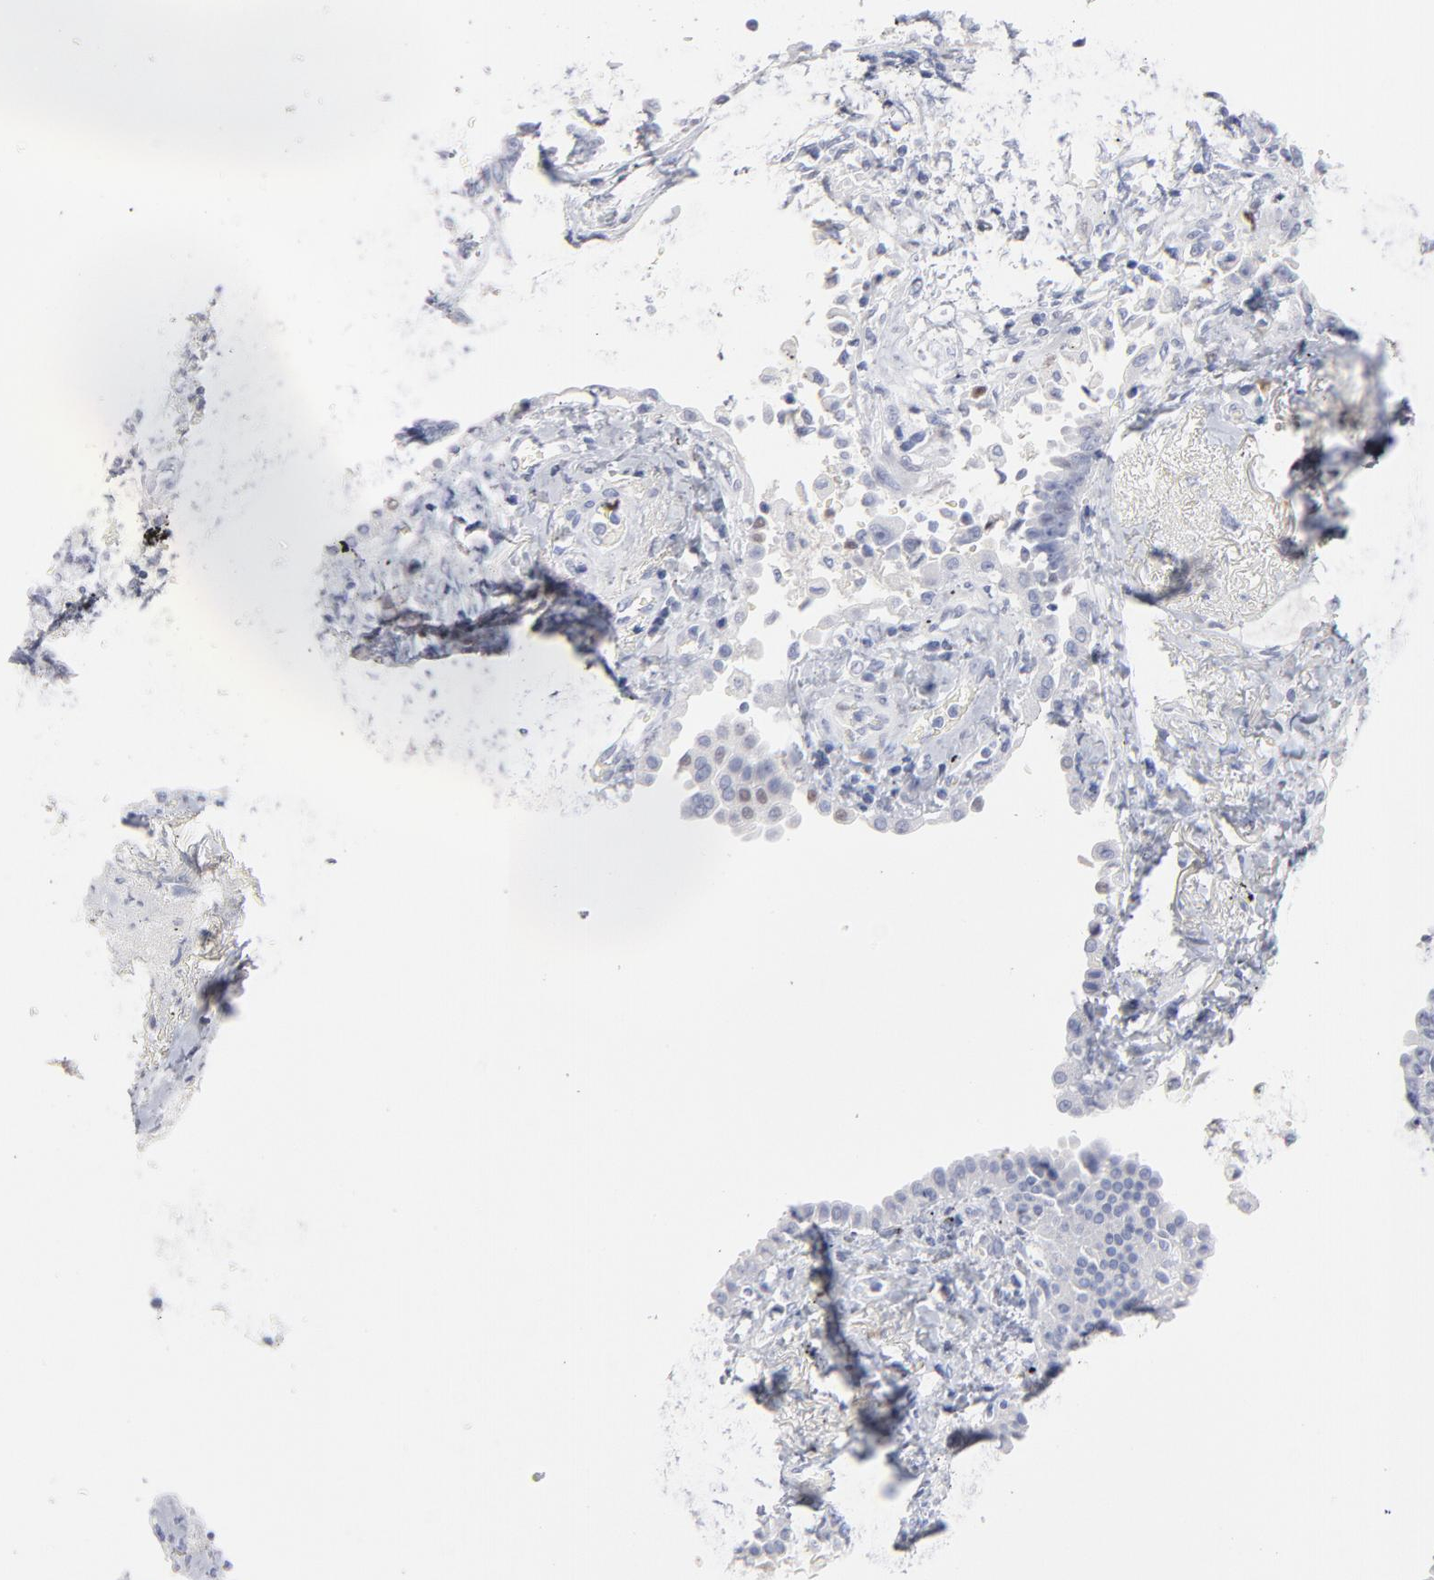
{"staining": {"intensity": "negative", "quantity": "none", "location": "none"}, "tissue": "lung cancer", "cell_type": "Tumor cells", "image_type": "cancer", "snomed": [{"axis": "morphology", "description": "Adenocarcinoma, NOS"}, {"axis": "topography", "description": "Lung"}], "caption": "There is no significant expression in tumor cells of lung adenocarcinoma.", "gene": "MCM7", "patient": {"sex": "female", "age": 64}}